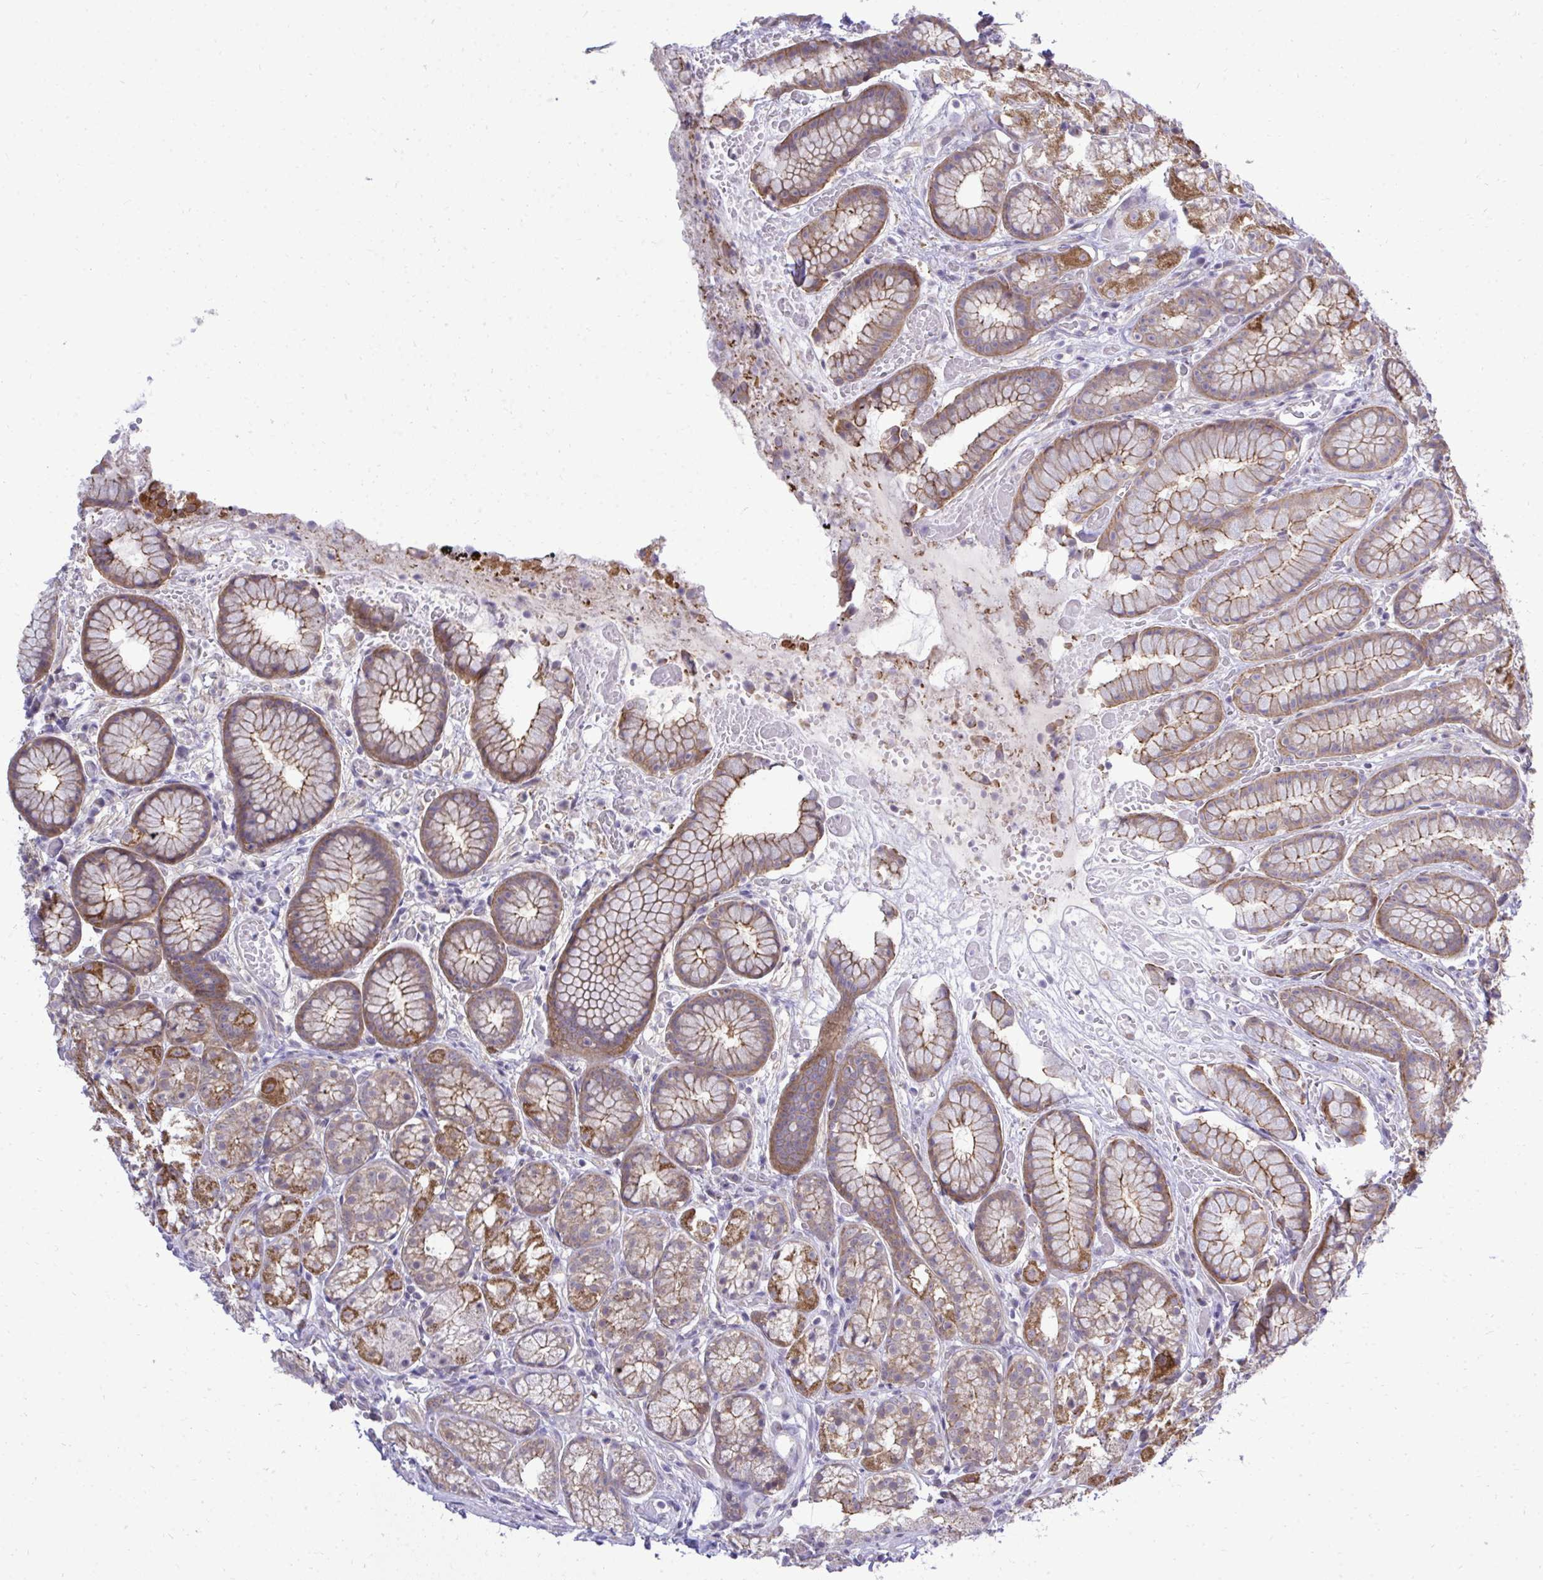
{"staining": {"intensity": "weak", "quantity": ">75%", "location": "cytoplasmic/membranous"}, "tissue": "stomach", "cell_type": "Glandular cells", "image_type": "normal", "snomed": [{"axis": "morphology", "description": "Normal tissue, NOS"}, {"axis": "topography", "description": "Smooth muscle"}, {"axis": "topography", "description": "Stomach"}], "caption": "This photomicrograph displays benign stomach stained with immunohistochemistry (IHC) to label a protein in brown. The cytoplasmic/membranous of glandular cells show weak positivity for the protein. Nuclei are counter-stained blue.", "gene": "XAF1", "patient": {"sex": "male", "age": 70}}